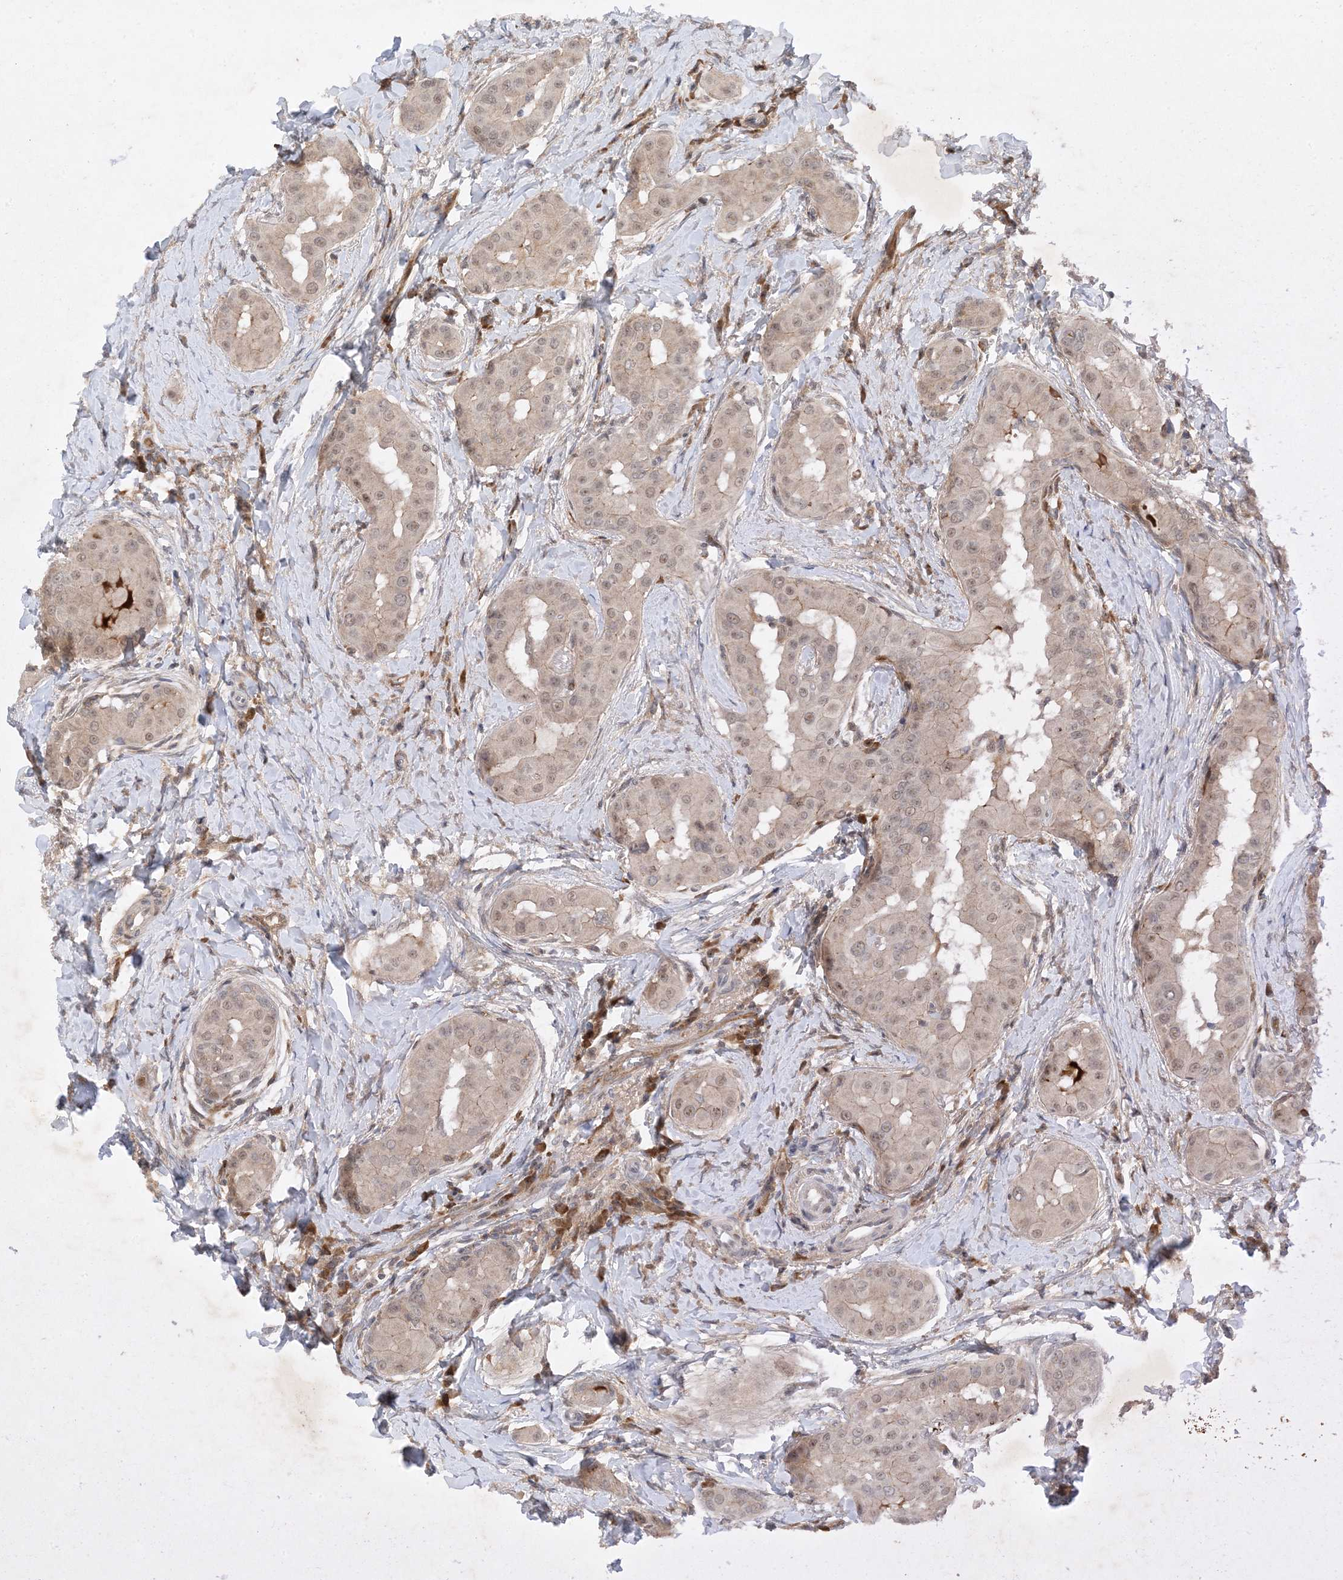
{"staining": {"intensity": "weak", "quantity": "25%-75%", "location": "nuclear"}, "tissue": "thyroid cancer", "cell_type": "Tumor cells", "image_type": "cancer", "snomed": [{"axis": "morphology", "description": "Papillary adenocarcinoma, NOS"}, {"axis": "topography", "description": "Thyroid gland"}], "caption": "Thyroid cancer (papillary adenocarcinoma) stained with a protein marker demonstrates weak staining in tumor cells.", "gene": "MAST3", "patient": {"sex": "male", "age": 33}}